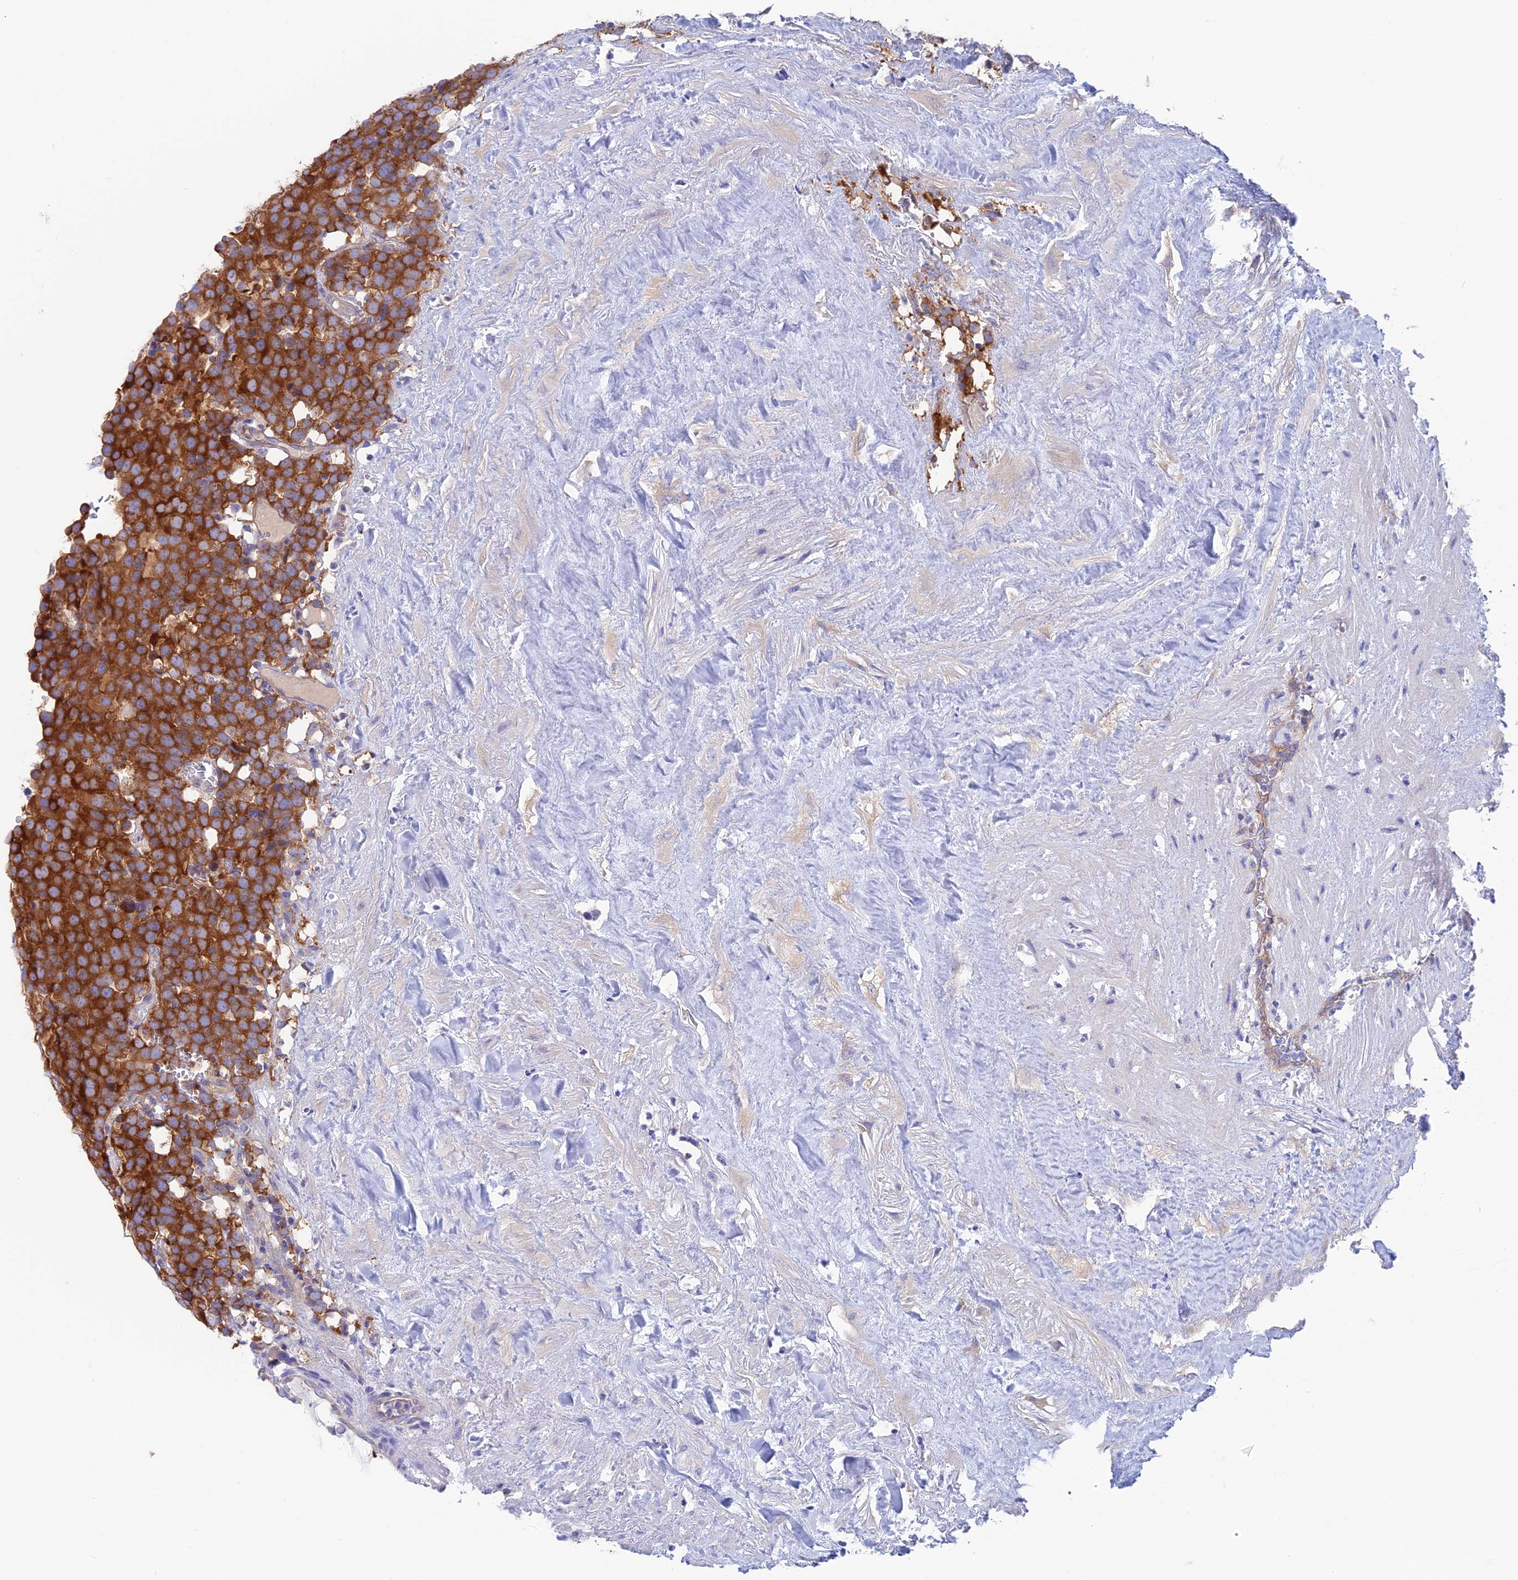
{"staining": {"intensity": "strong", "quantity": ">75%", "location": "cytoplasmic/membranous"}, "tissue": "testis cancer", "cell_type": "Tumor cells", "image_type": "cancer", "snomed": [{"axis": "morphology", "description": "Seminoma, NOS"}, {"axis": "topography", "description": "Testis"}], "caption": "A brown stain highlights strong cytoplasmic/membranous positivity of a protein in testis seminoma tumor cells. Using DAB (3,3'-diaminobenzidine) (brown) and hematoxylin (blue) stains, captured at high magnification using brightfield microscopy.", "gene": "LZTFL1", "patient": {"sex": "male", "age": 71}}